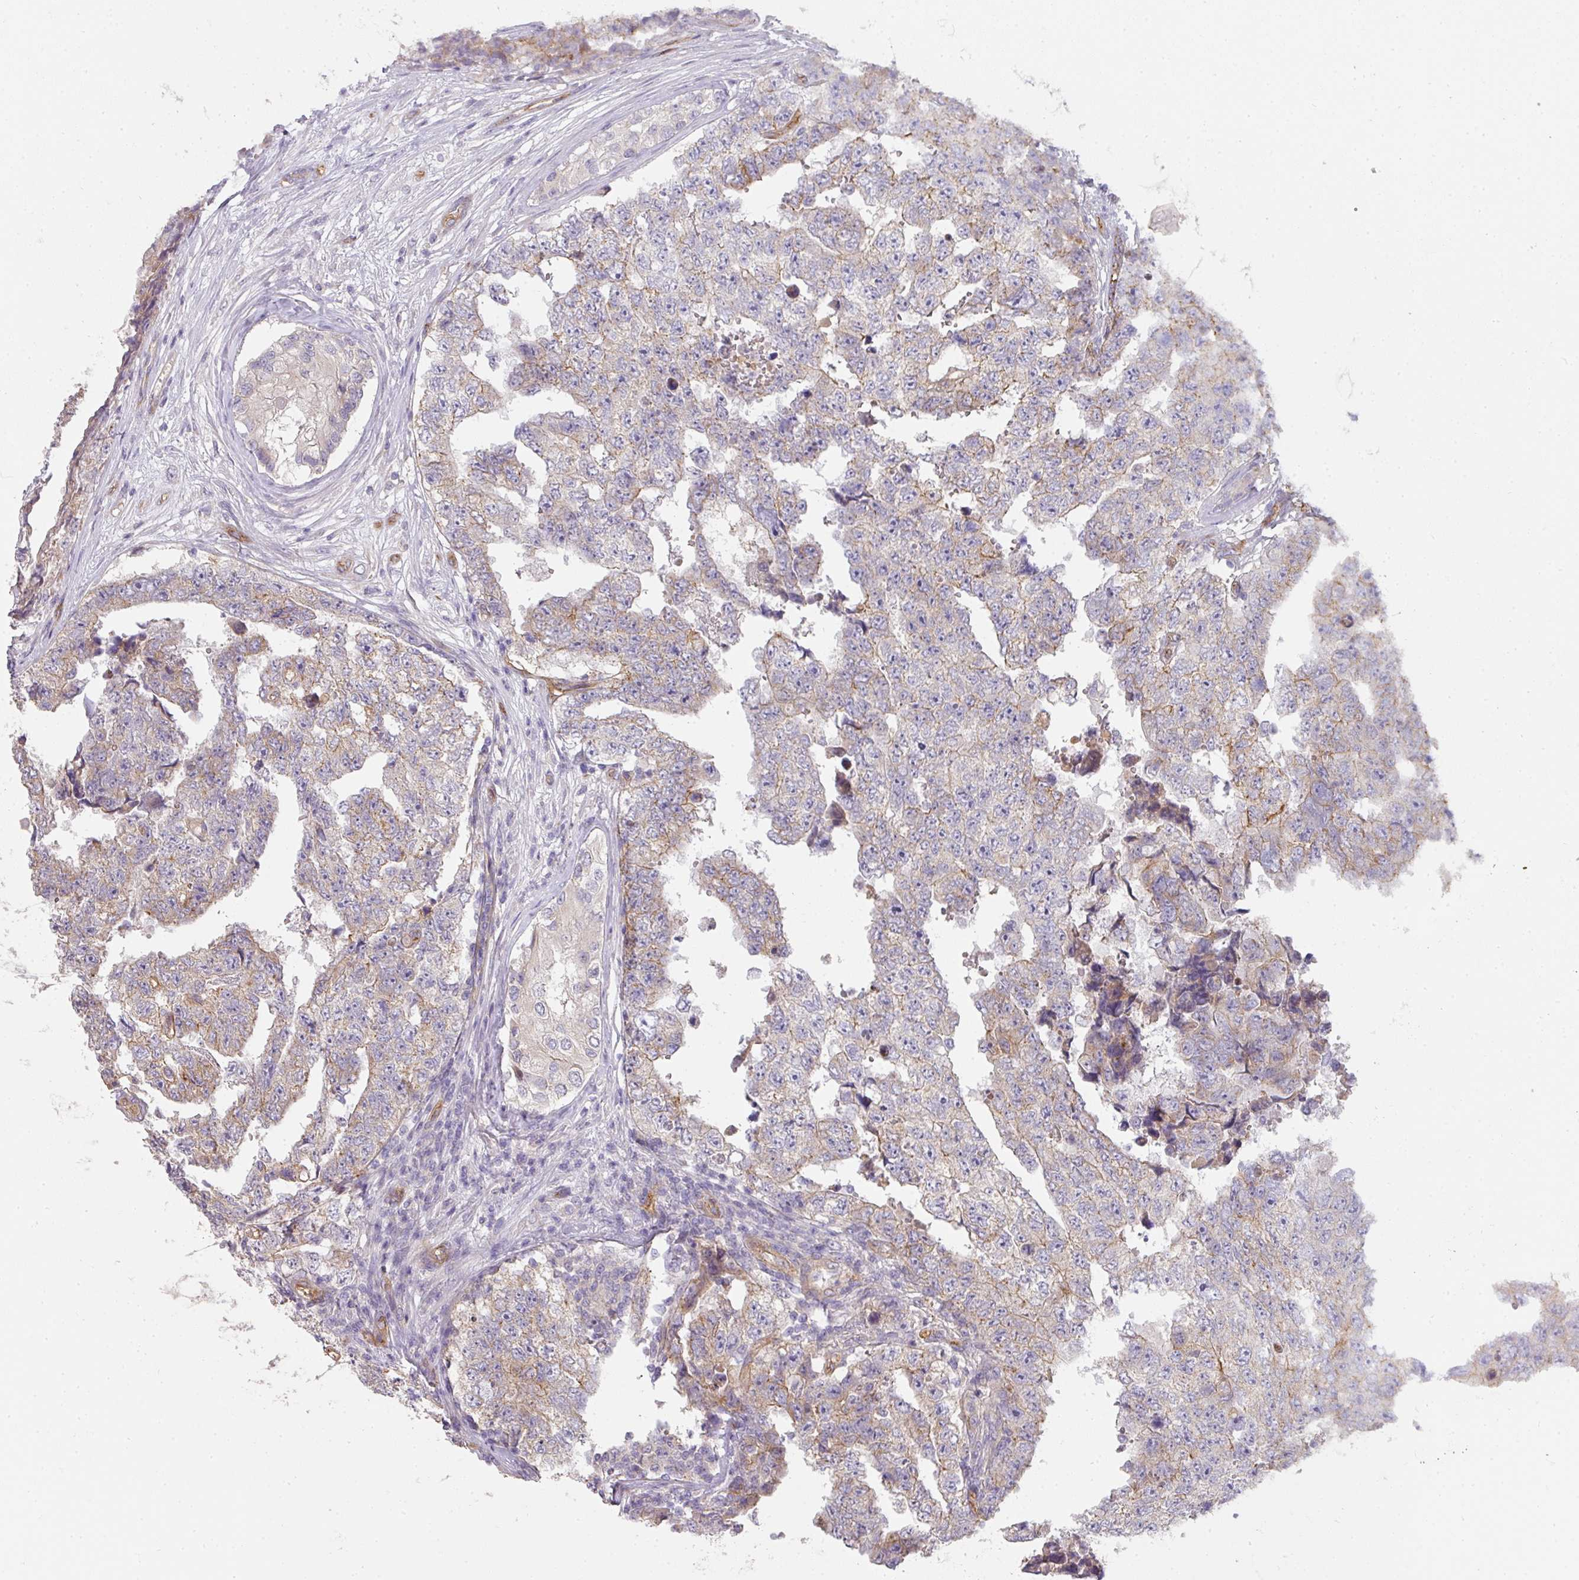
{"staining": {"intensity": "weak", "quantity": "<25%", "location": "cytoplasmic/membranous"}, "tissue": "testis cancer", "cell_type": "Tumor cells", "image_type": "cancer", "snomed": [{"axis": "morphology", "description": "Carcinoma, Embryonal, NOS"}, {"axis": "topography", "description": "Testis"}], "caption": "This photomicrograph is of embryonal carcinoma (testis) stained with immunohistochemistry (IHC) to label a protein in brown with the nuclei are counter-stained blue. There is no expression in tumor cells.", "gene": "PCDH1", "patient": {"sex": "male", "age": 25}}